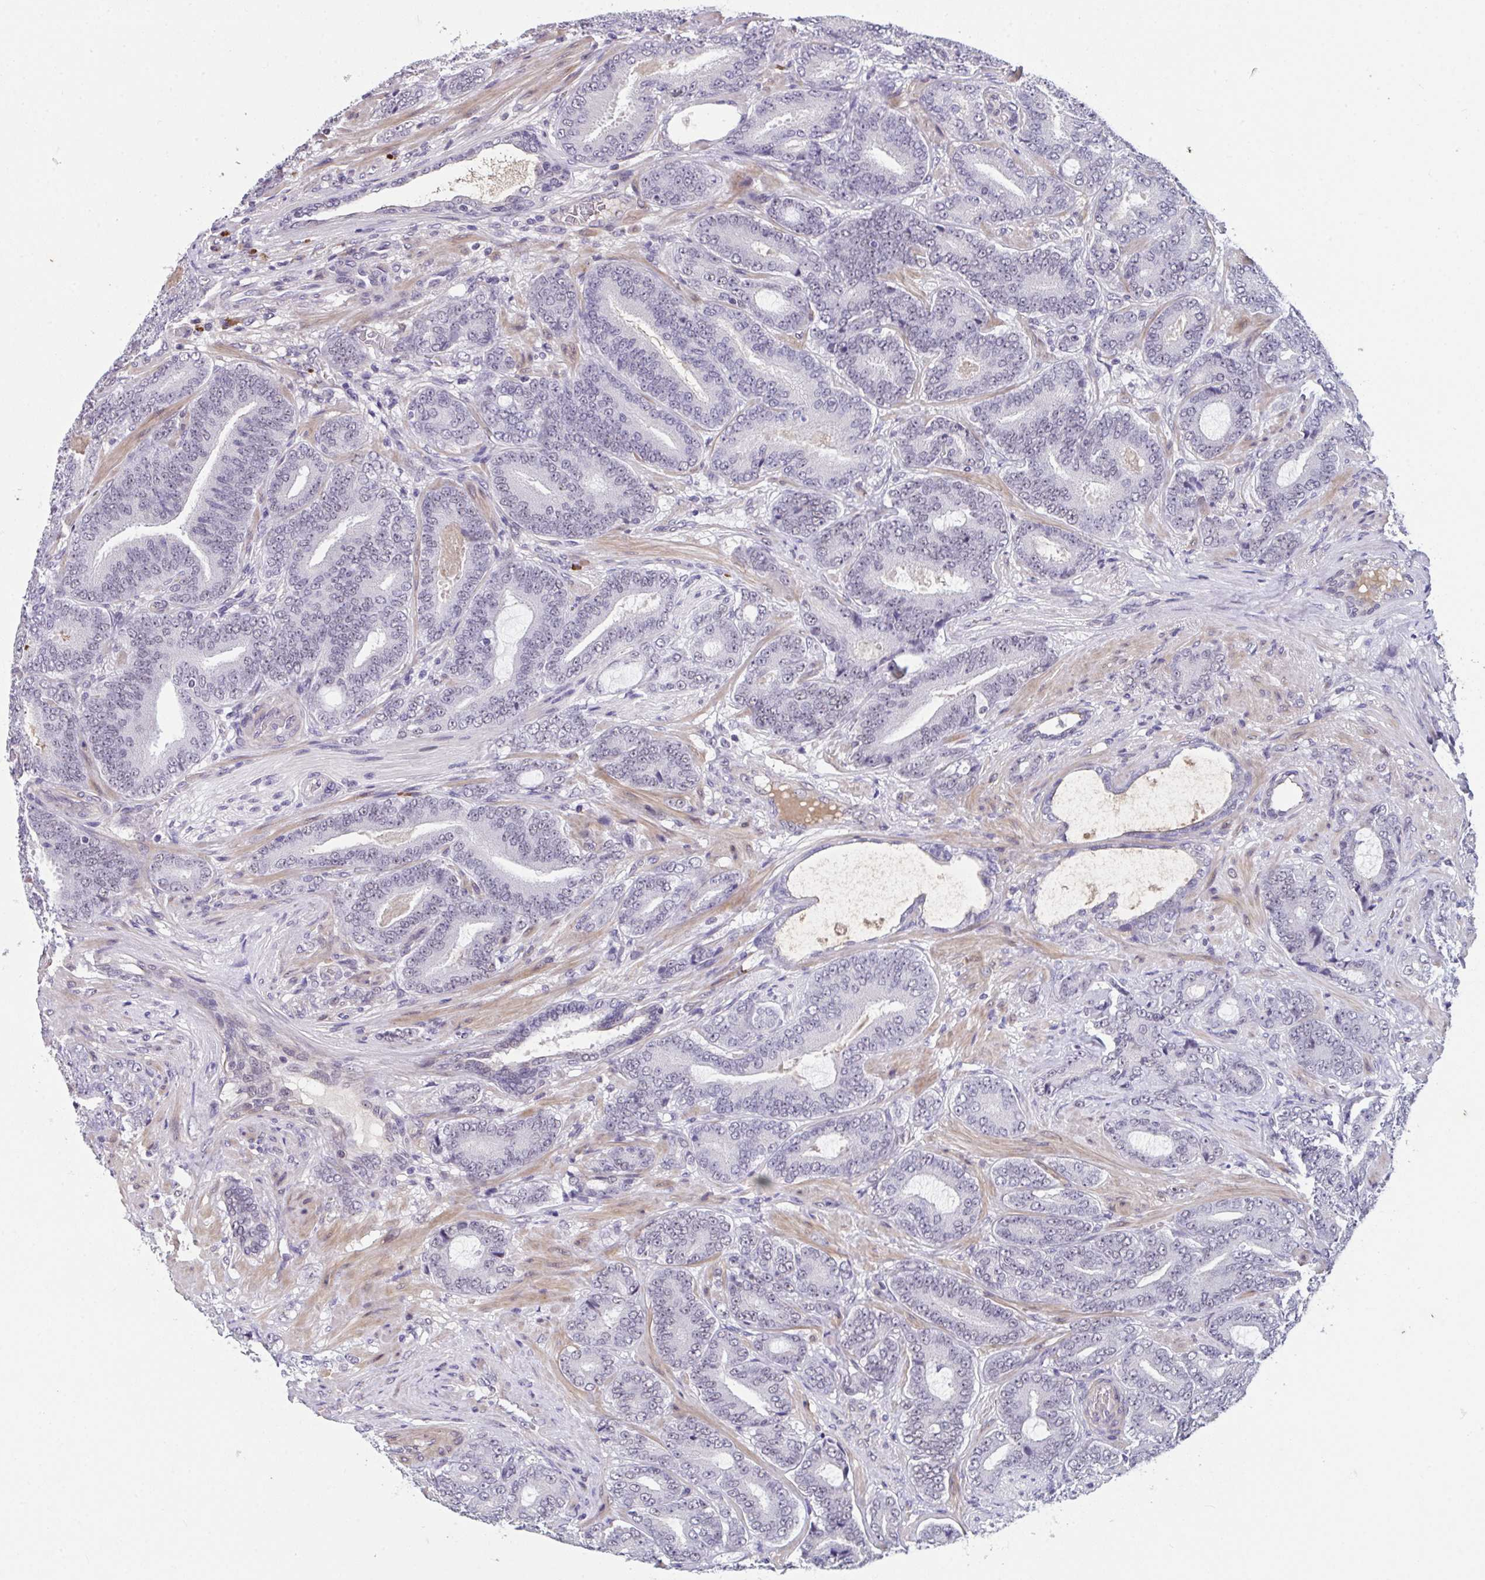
{"staining": {"intensity": "negative", "quantity": "none", "location": "none"}, "tissue": "prostate cancer", "cell_type": "Tumor cells", "image_type": "cancer", "snomed": [{"axis": "morphology", "description": "Adenocarcinoma, High grade"}, {"axis": "topography", "description": "Prostate"}], "caption": "Human high-grade adenocarcinoma (prostate) stained for a protein using IHC displays no expression in tumor cells.", "gene": "RBBP6", "patient": {"sex": "male", "age": 62}}